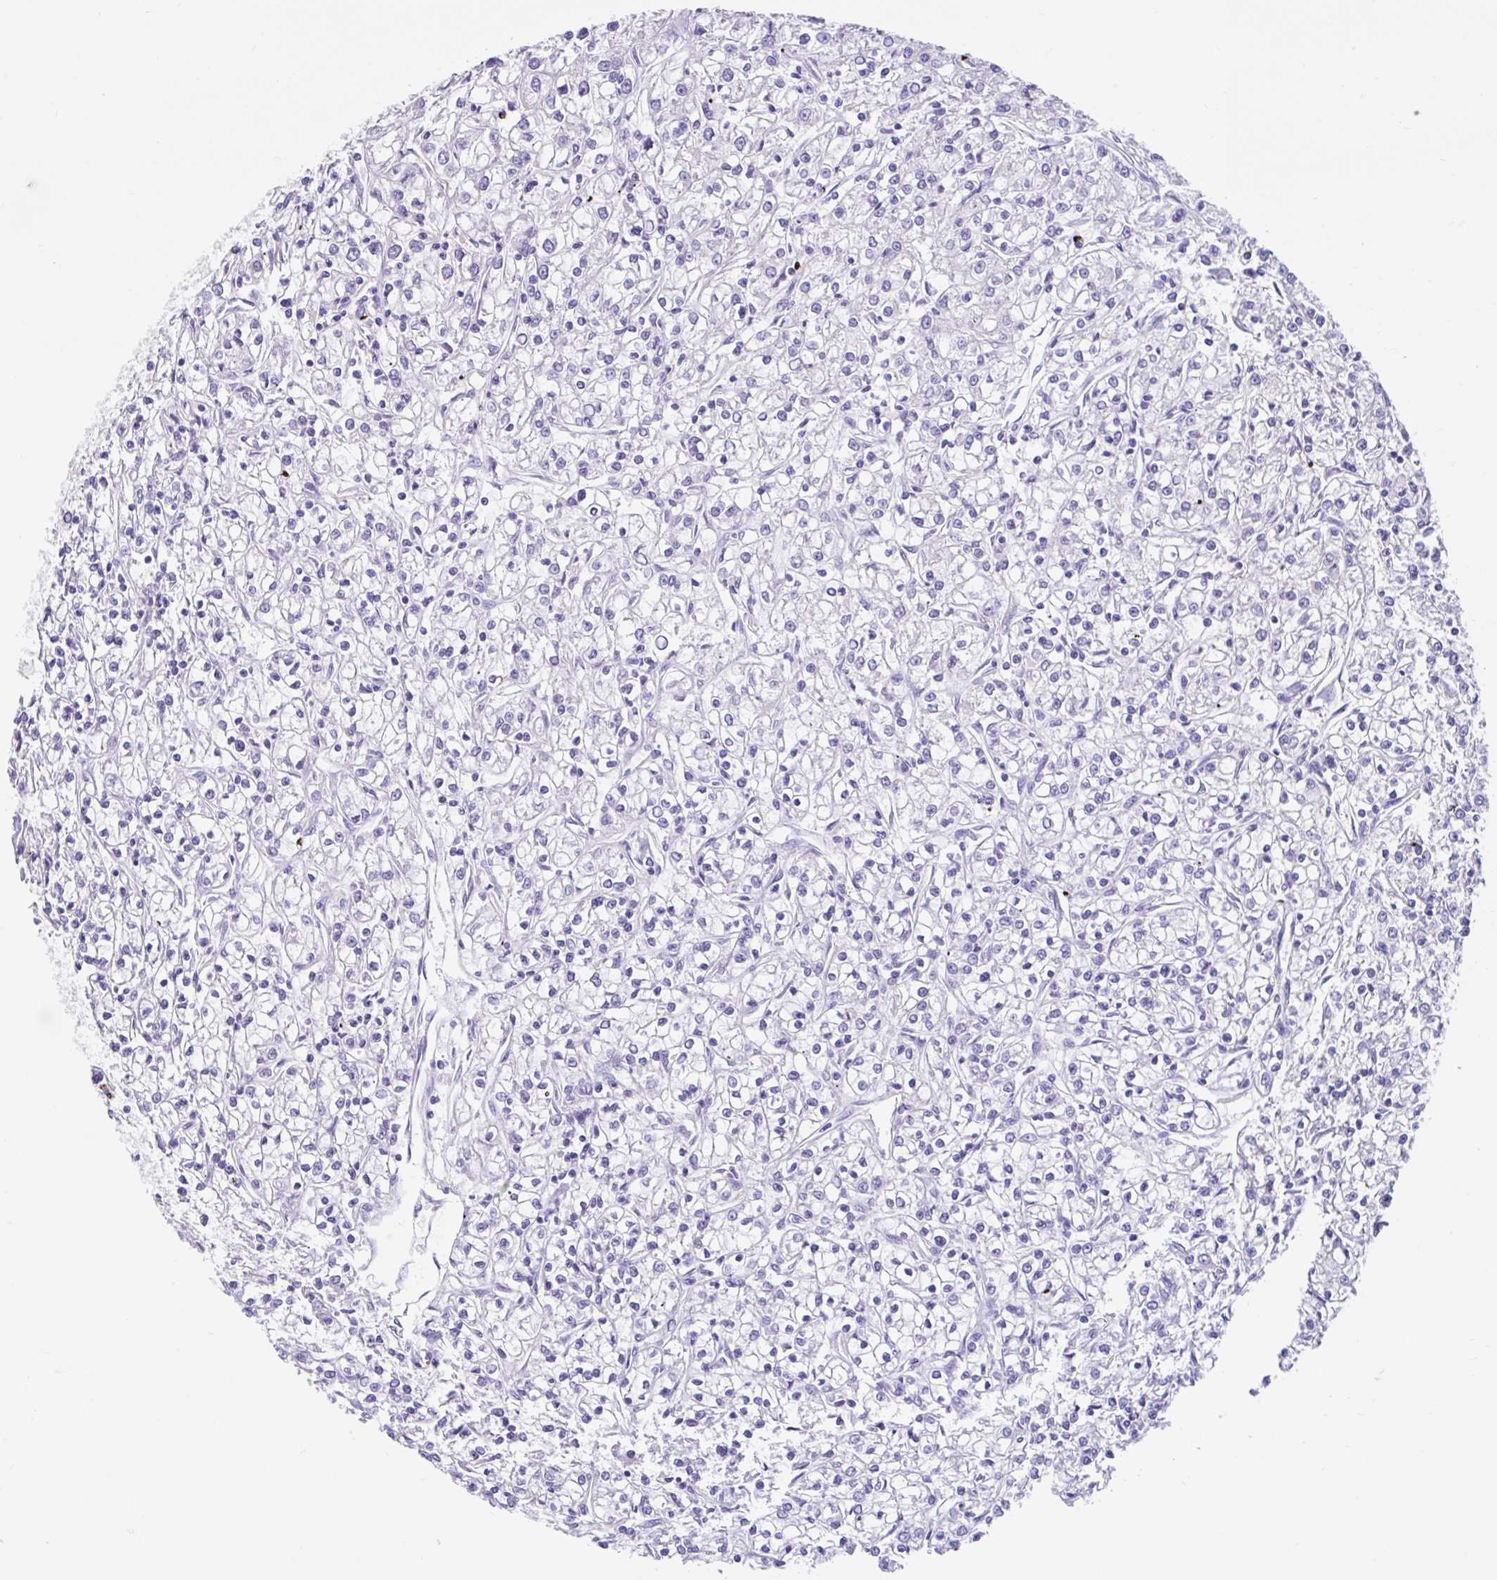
{"staining": {"intensity": "negative", "quantity": "none", "location": "none"}, "tissue": "renal cancer", "cell_type": "Tumor cells", "image_type": "cancer", "snomed": [{"axis": "morphology", "description": "Adenocarcinoma, NOS"}, {"axis": "topography", "description": "Kidney"}], "caption": "Immunohistochemical staining of human renal cancer reveals no significant staining in tumor cells.", "gene": "NHLH2", "patient": {"sex": "female", "age": 59}}